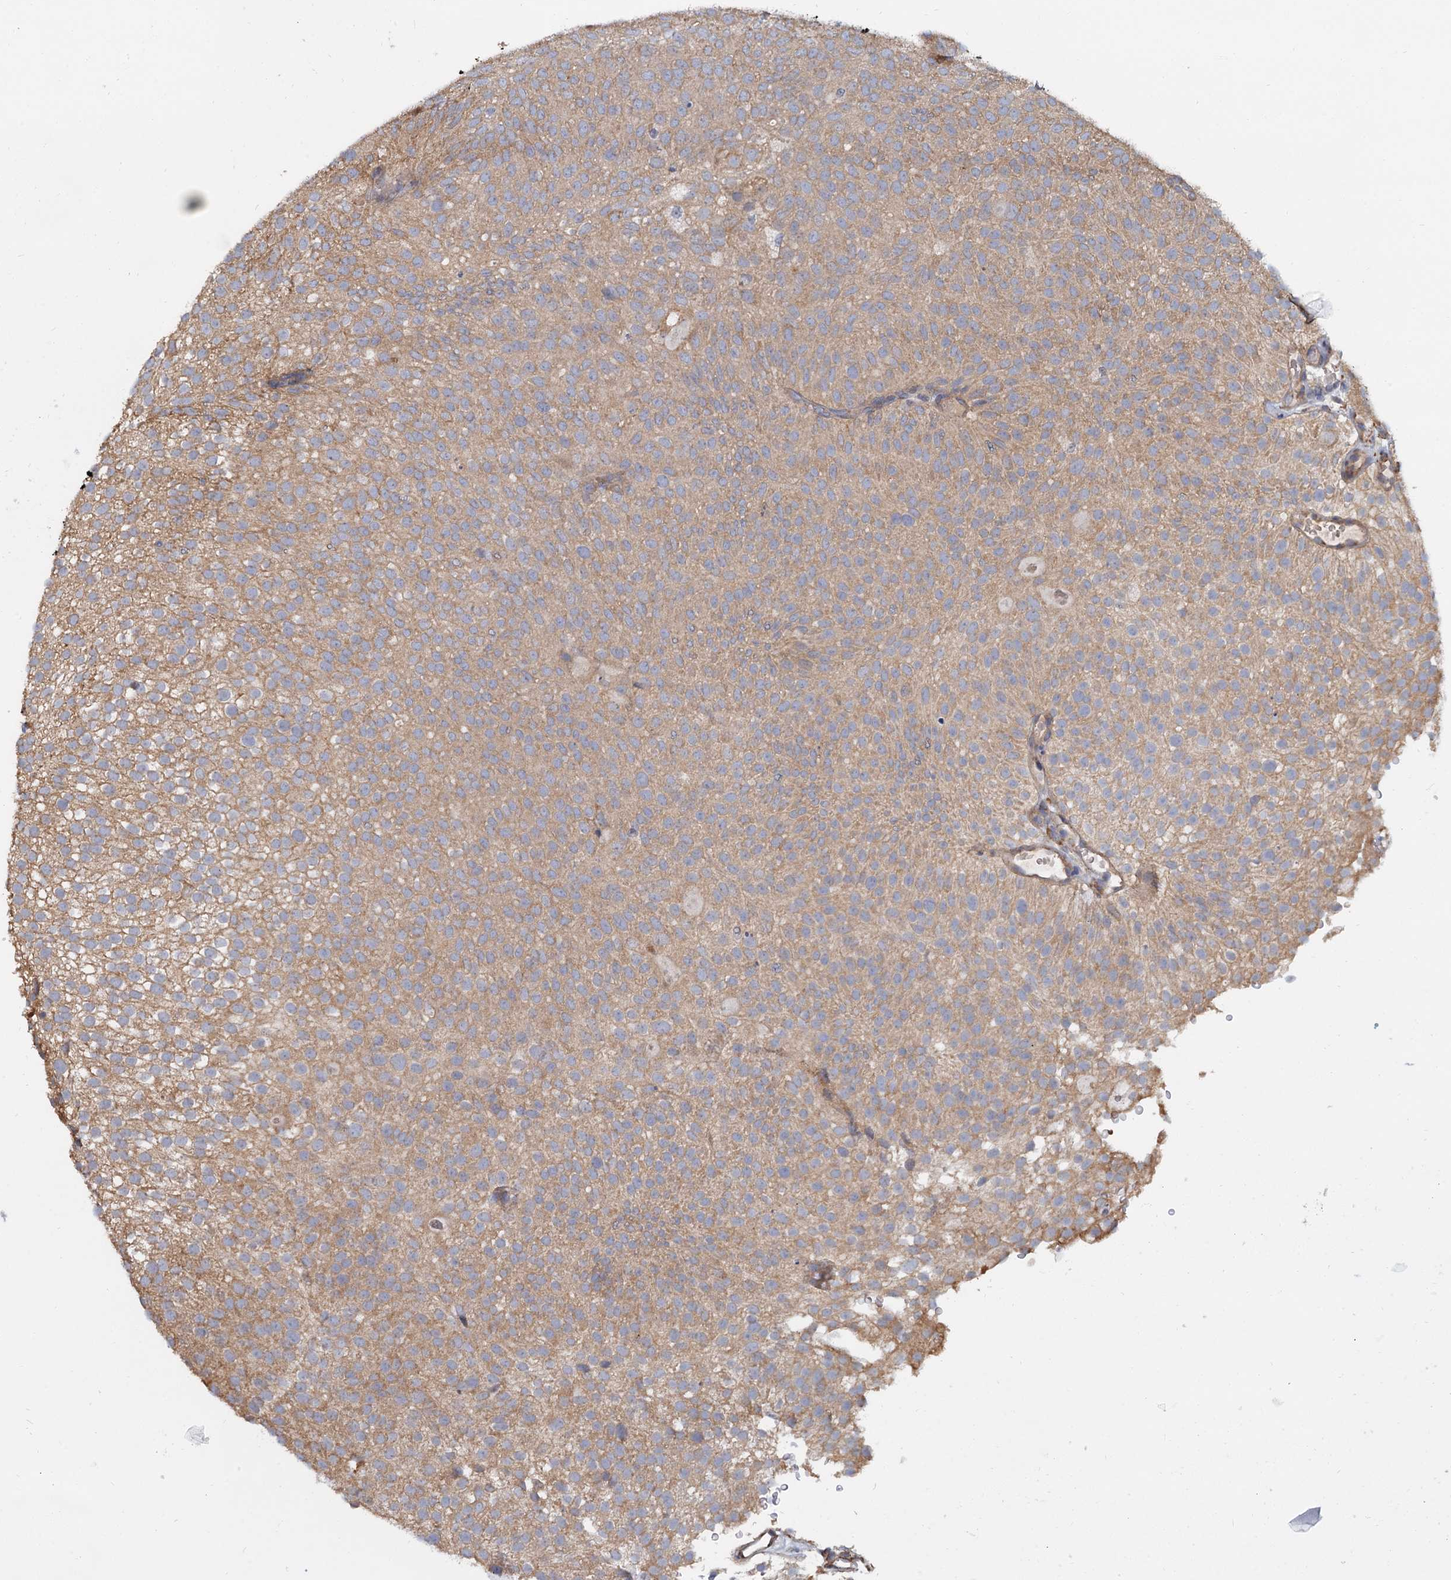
{"staining": {"intensity": "moderate", "quantity": ">75%", "location": "cytoplasmic/membranous"}, "tissue": "urothelial cancer", "cell_type": "Tumor cells", "image_type": "cancer", "snomed": [{"axis": "morphology", "description": "Urothelial carcinoma, Low grade"}, {"axis": "topography", "description": "Urinary bladder"}], "caption": "Brown immunohistochemical staining in human urothelial carcinoma (low-grade) exhibits moderate cytoplasmic/membranous expression in about >75% of tumor cells.", "gene": "LRRC51", "patient": {"sex": "male", "age": 78}}